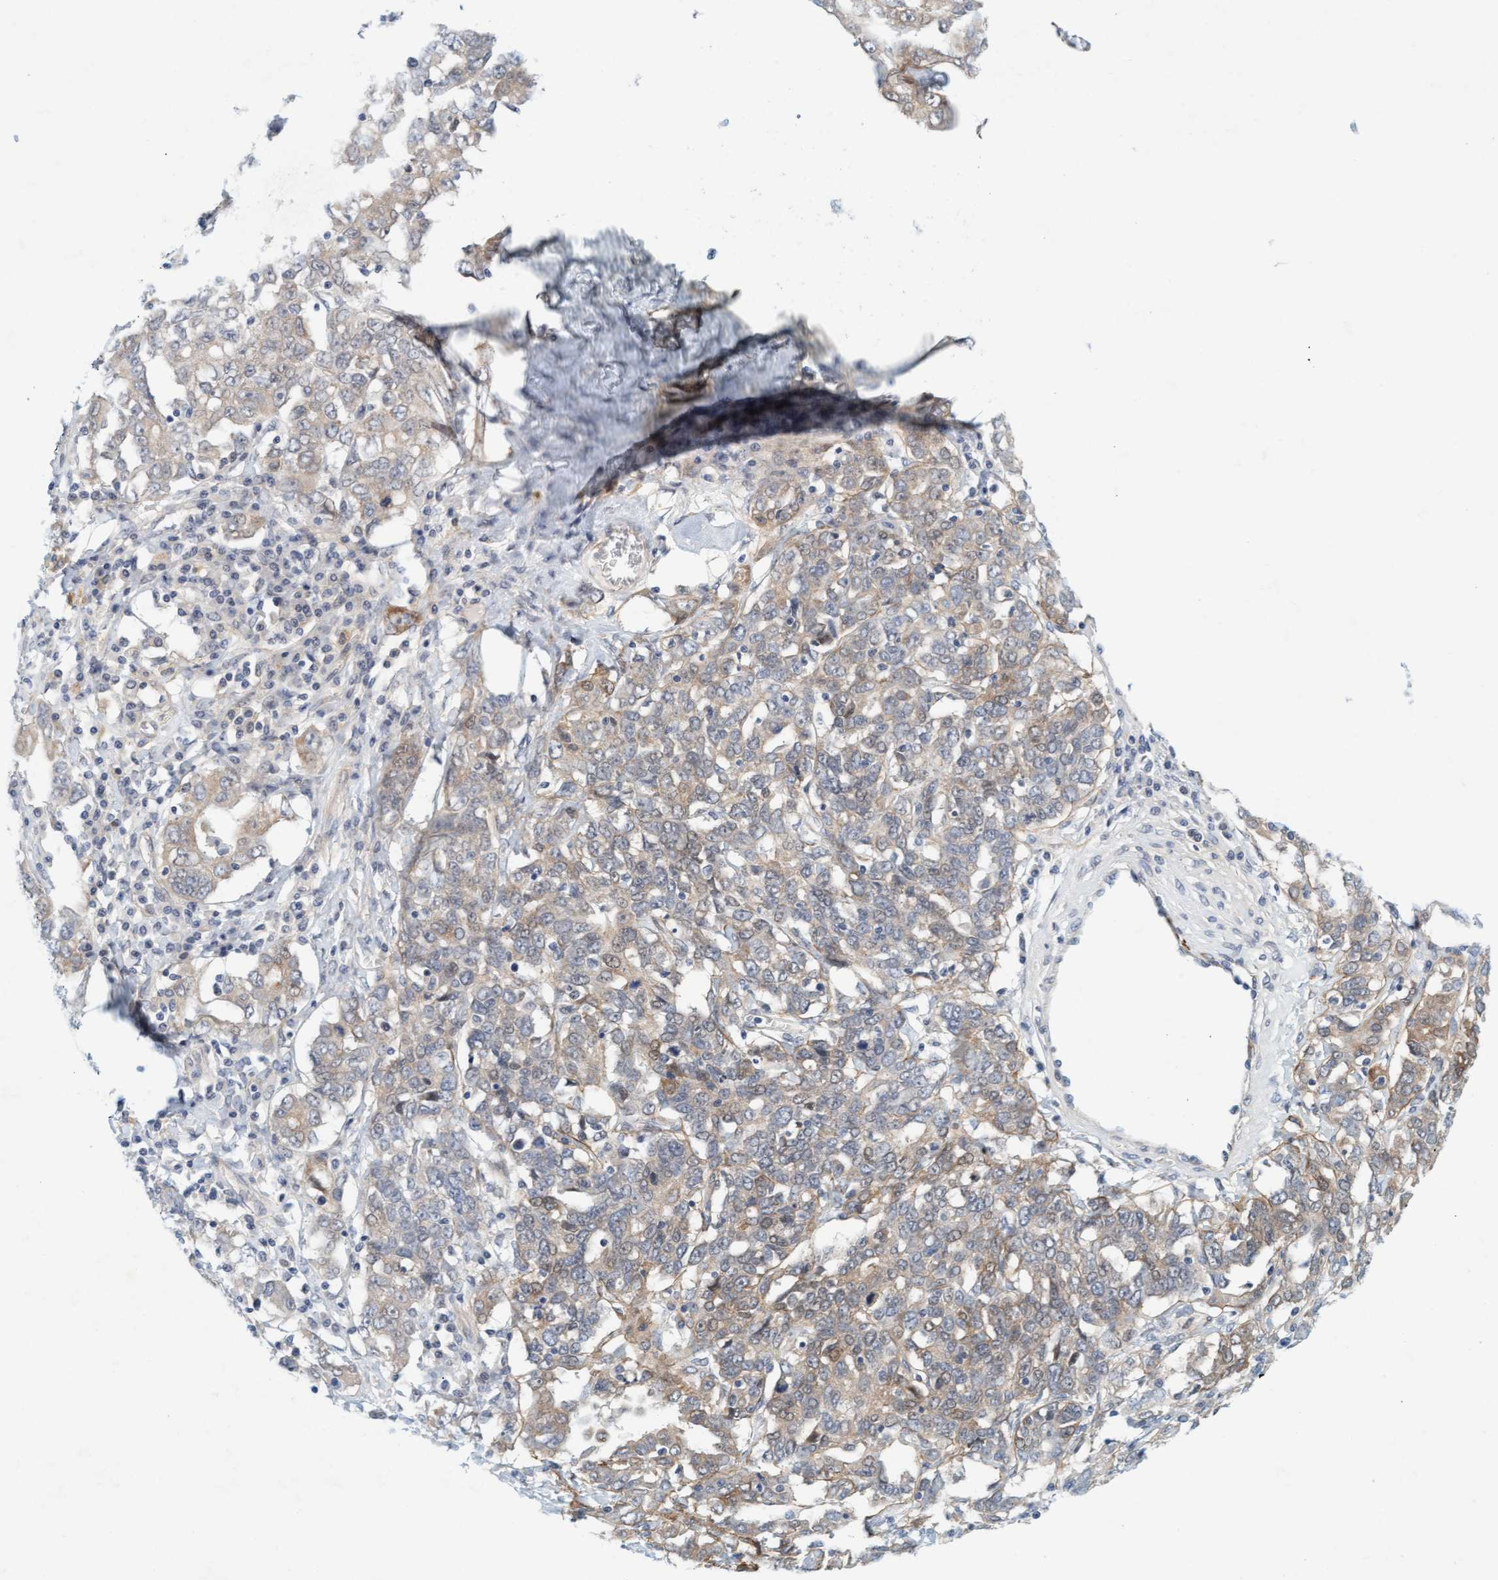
{"staining": {"intensity": "moderate", "quantity": "<25%", "location": "cytoplasmic/membranous"}, "tissue": "ovarian cancer", "cell_type": "Tumor cells", "image_type": "cancer", "snomed": [{"axis": "morphology", "description": "Carcinoma, endometroid"}, {"axis": "topography", "description": "Ovary"}], "caption": "About <25% of tumor cells in human endometroid carcinoma (ovarian) show moderate cytoplasmic/membranous protein positivity as visualized by brown immunohistochemical staining.", "gene": "TSTD2", "patient": {"sex": "female", "age": 62}}